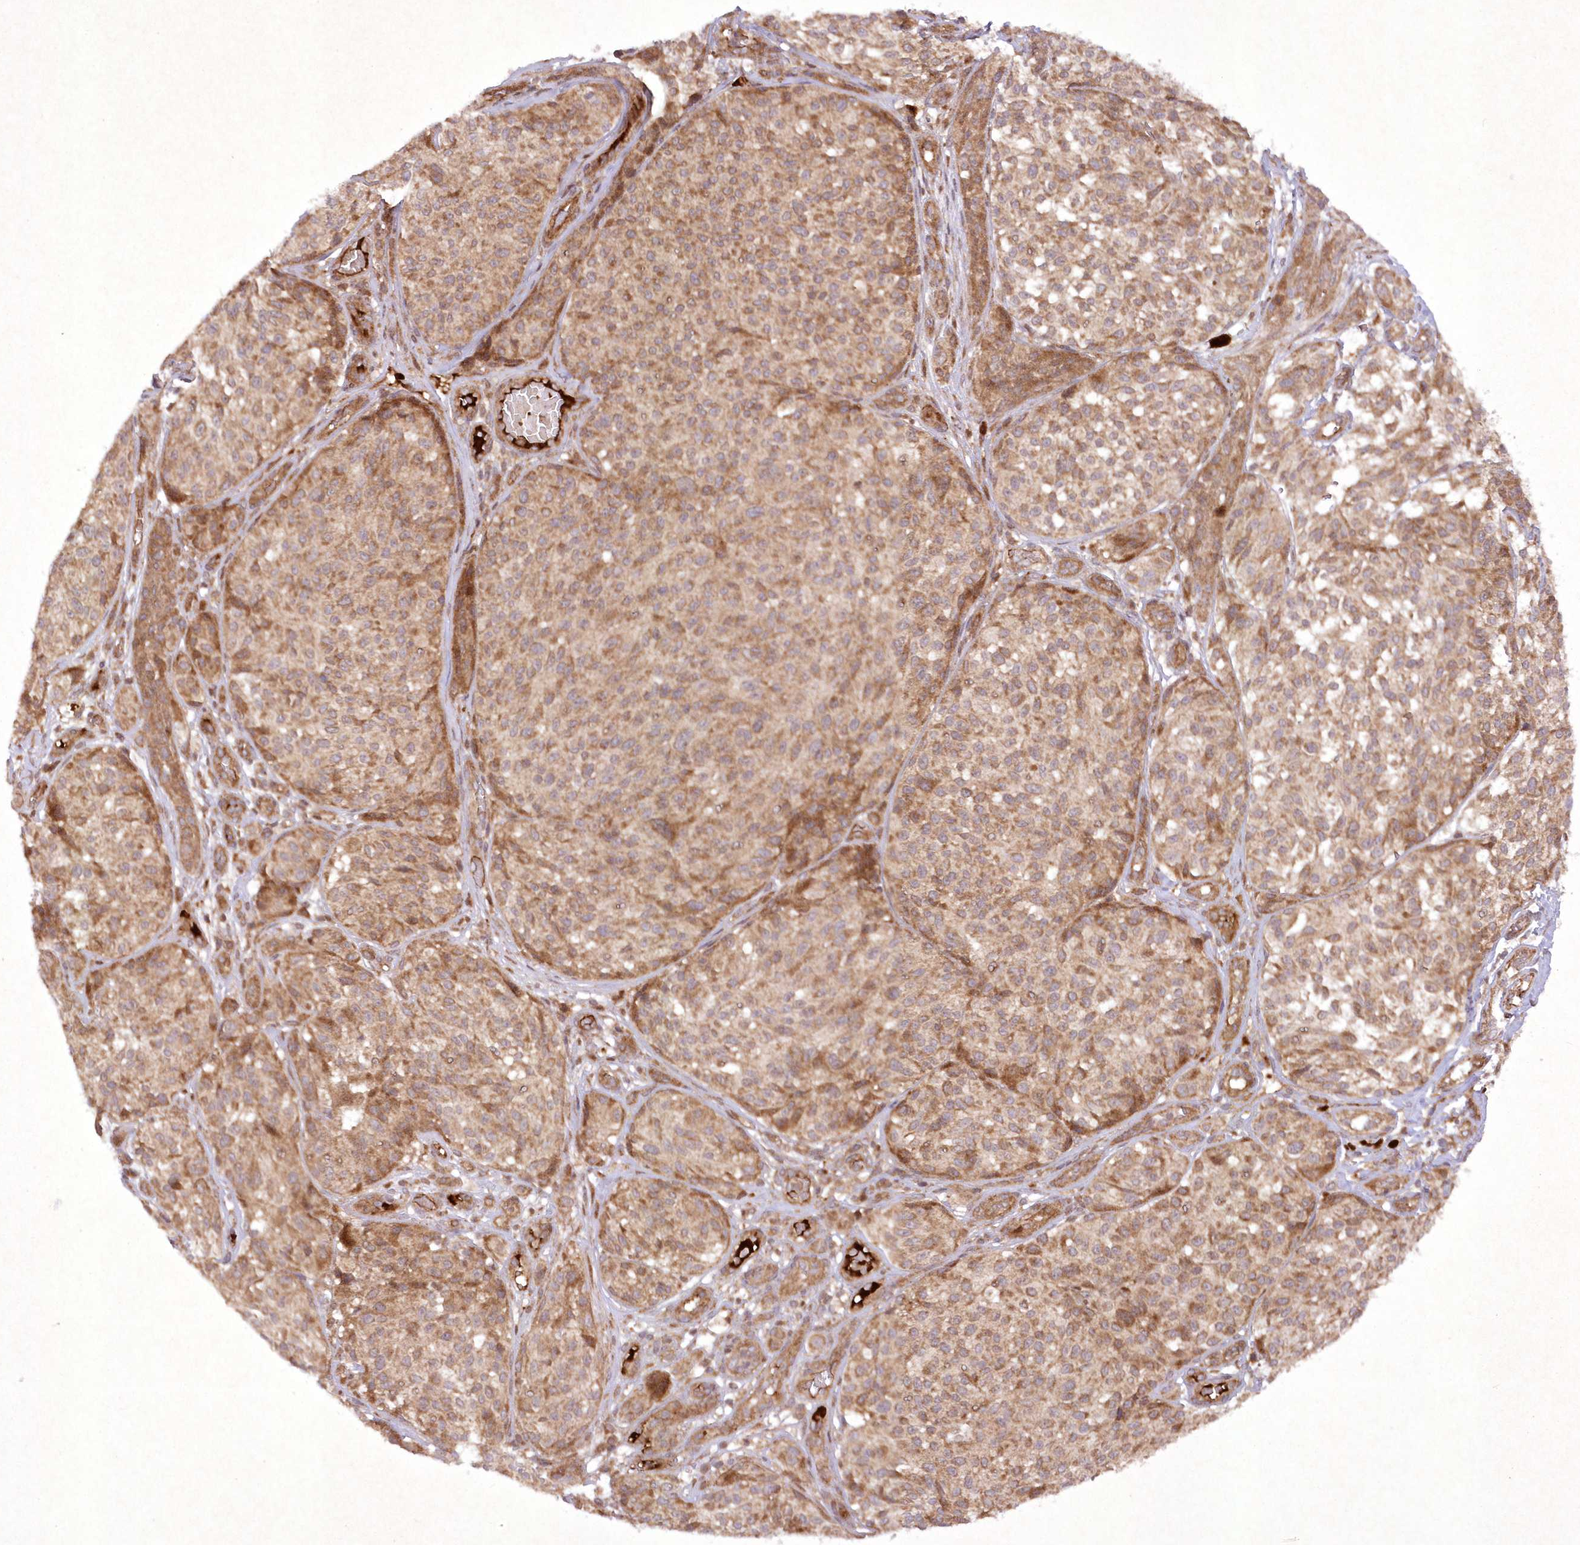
{"staining": {"intensity": "moderate", "quantity": "25%-75%", "location": "cytoplasmic/membranous"}, "tissue": "melanoma", "cell_type": "Tumor cells", "image_type": "cancer", "snomed": [{"axis": "morphology", "description": "Malignant melanoma, NOS"}, {"axis": "topography", "description": "Skin"}], "caption": "A brown stain shows moderate cytoplasmic/membranous positivity of a protein in melanoma tumor cells.", "gene": "APOM", "patient": {"sex": "male", "age": 83}}